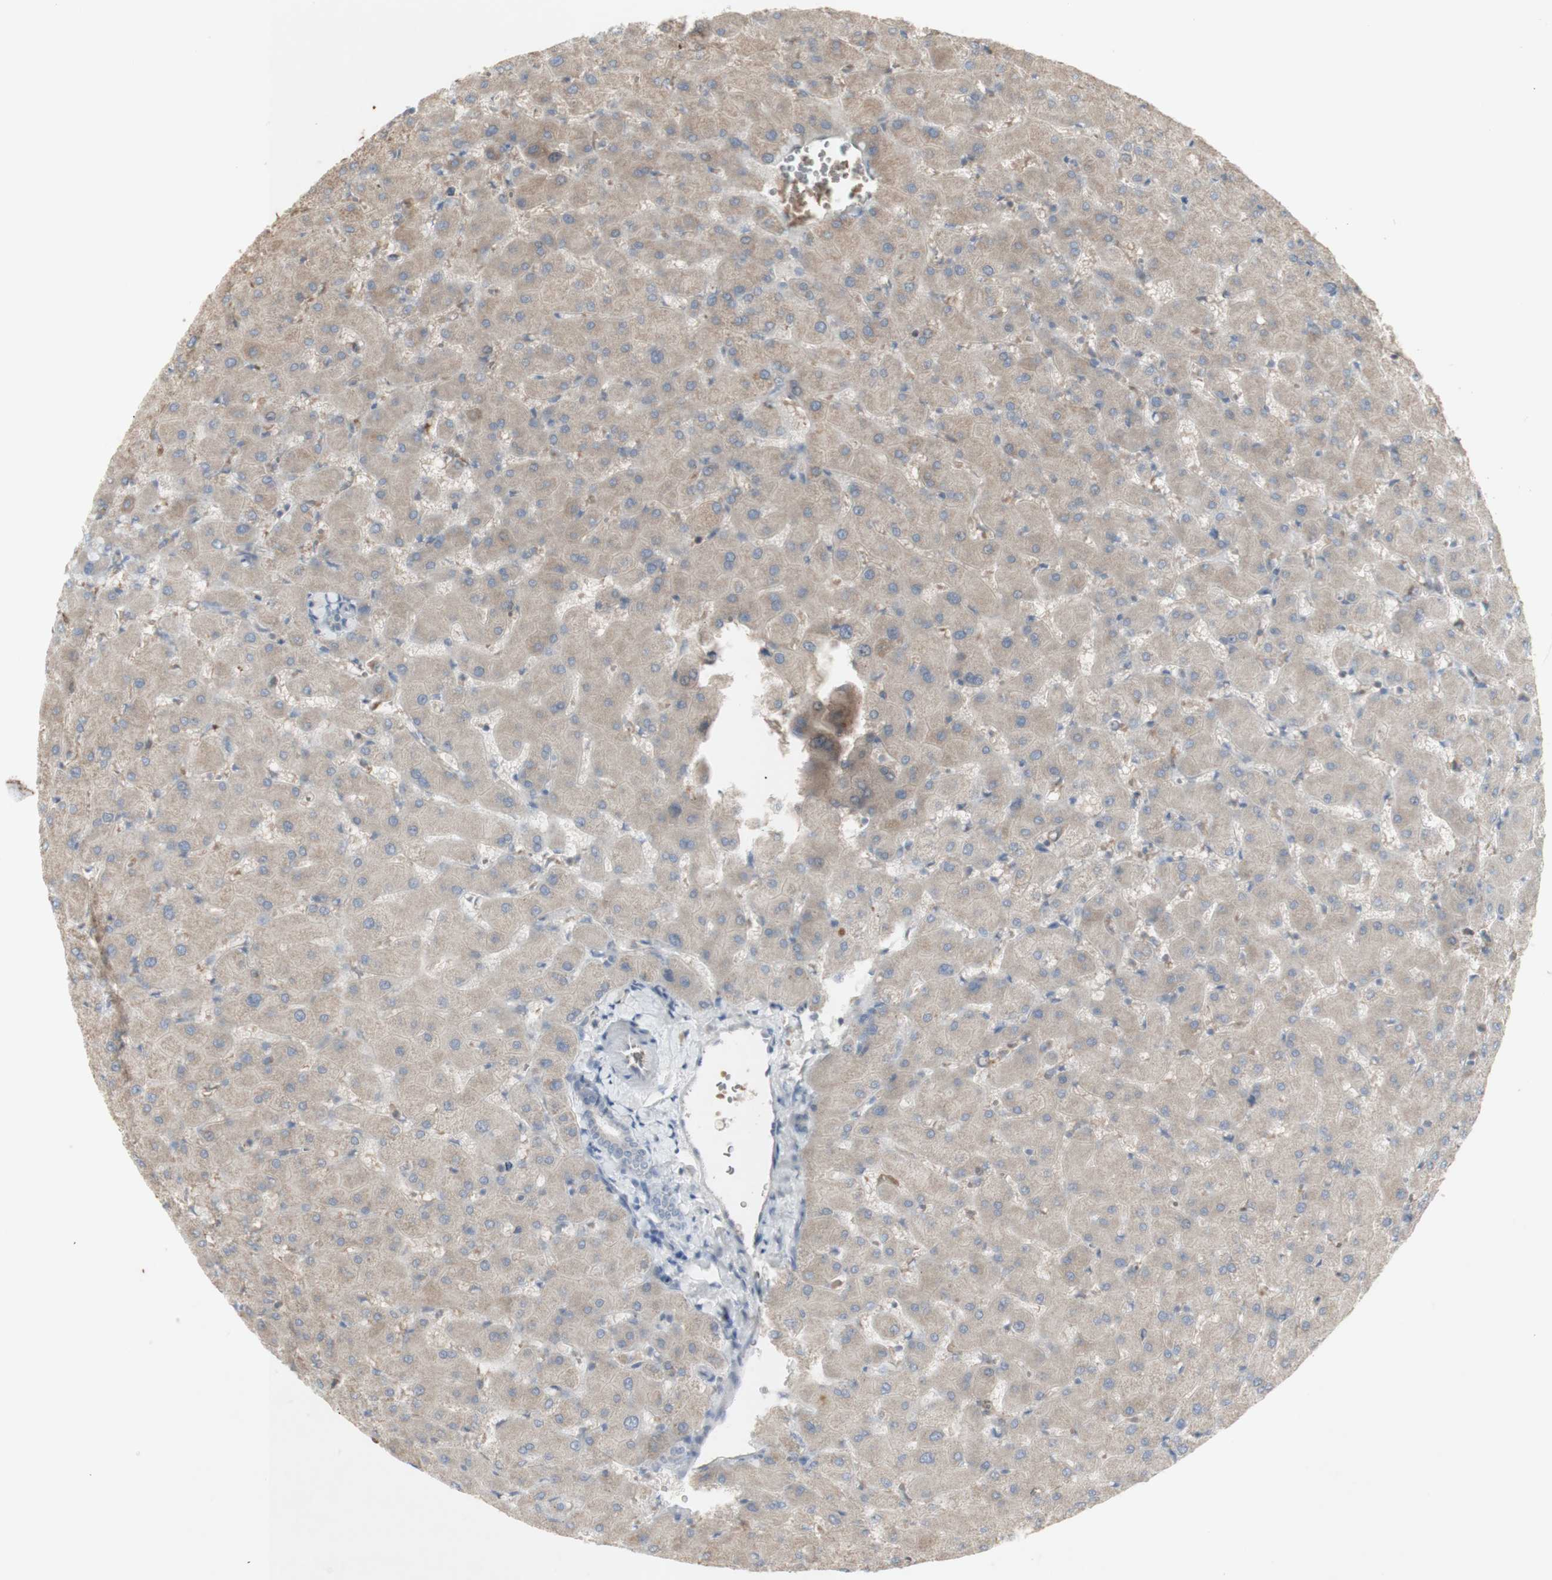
{"staining": {"intensity": "negative", "quantity": "none", "location": "none"}, "tissue": "liver", "cell_type": "Cholangiocytes", "image_type": "normal", "snomed": [{"axis": "morphology", "description": "Normal tissue, NOS"}, {"axis": "topography", "description": "Liver"}], "caption": "DAB (3,3'-diaminobenzidine) immunohistochemical staining of unremarkable human liver reveals no significant expression in cholangiocytes. (Brightfield microscopy of DAB immunohistochemistry at high magnification).", "gene": "INS", "patient": {"sex": "female", "age": 63}}